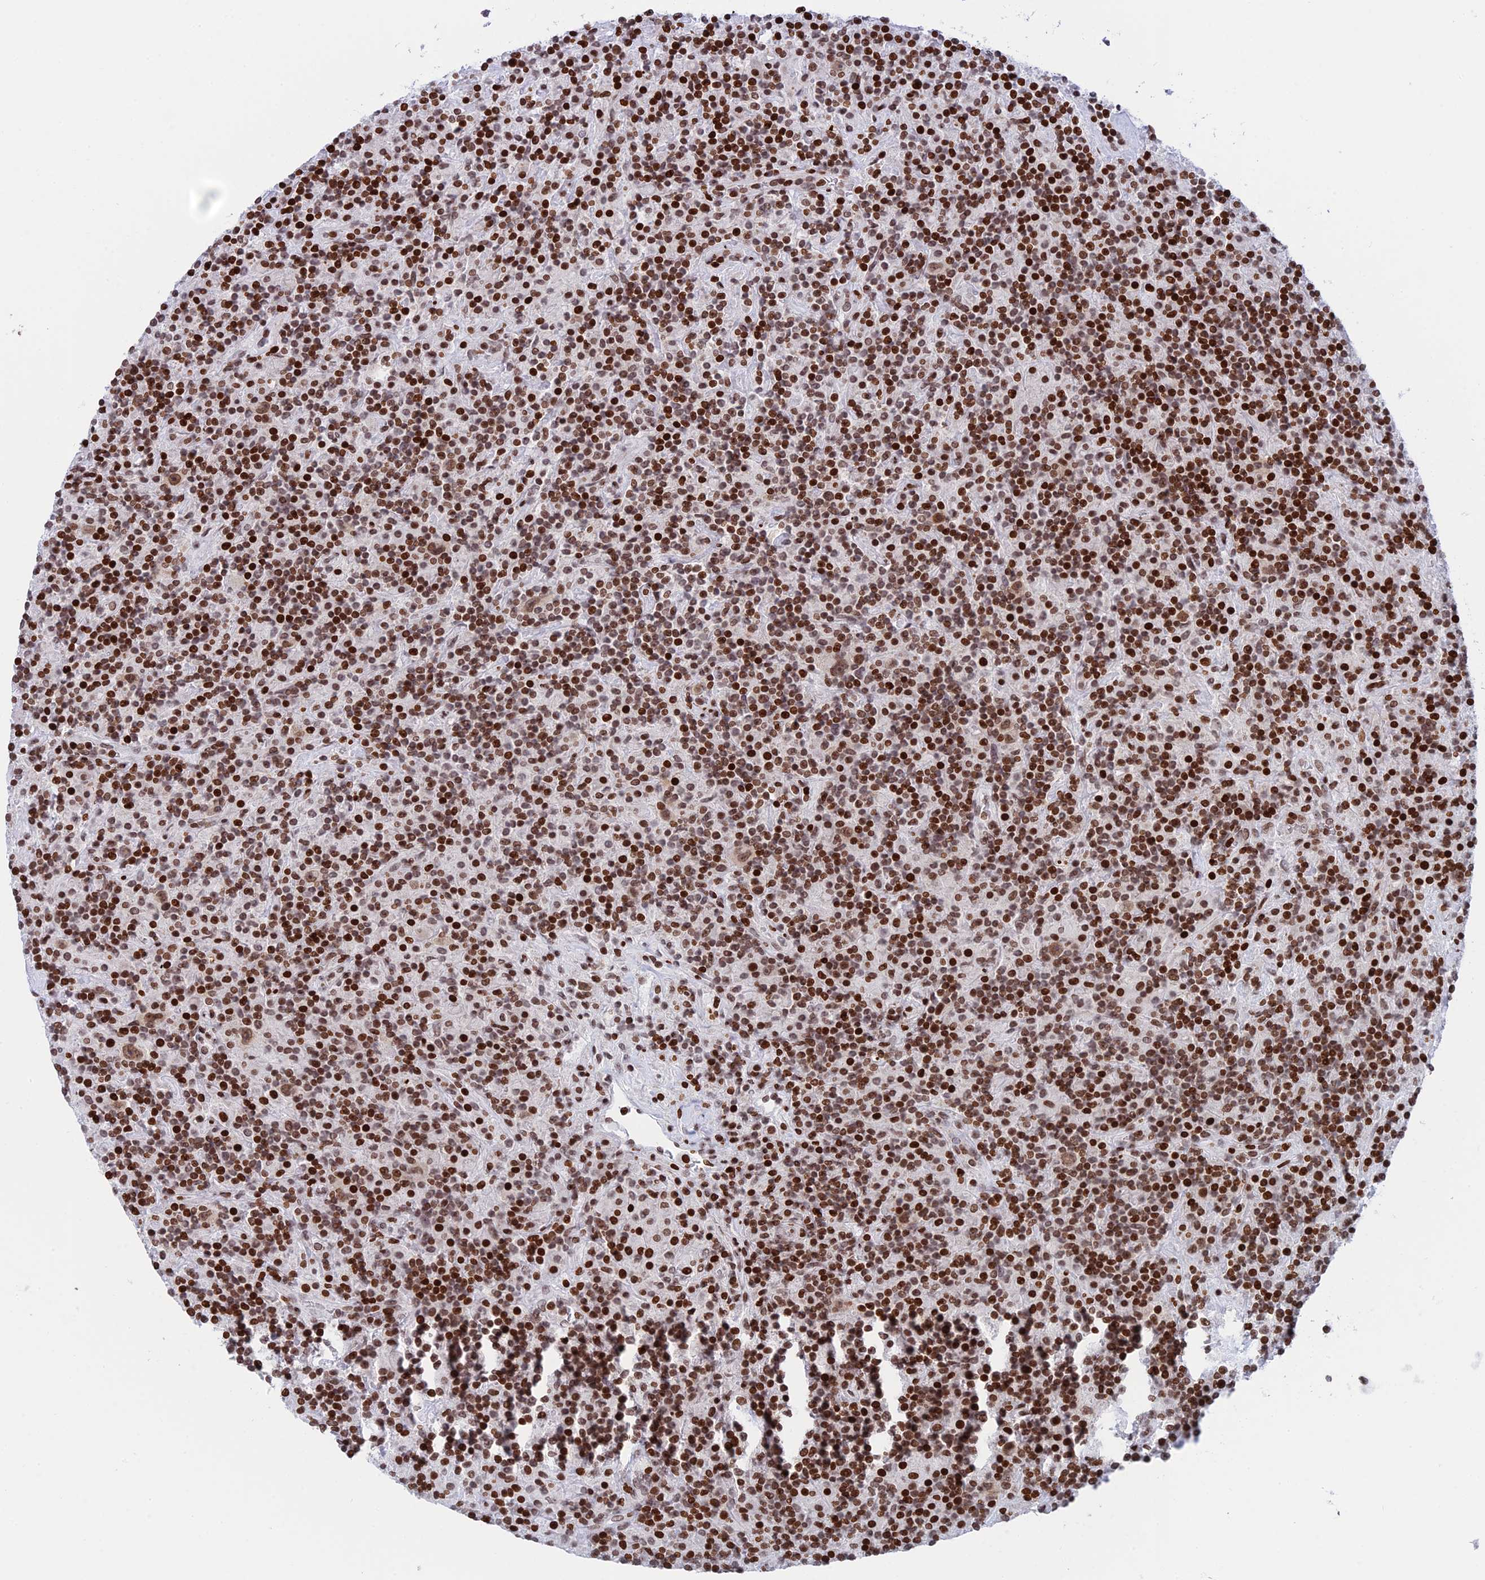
{"staining": {"intensity": "moderate", "quantity": ">75%", "location": "nuclear"}, "tissue": "lymphoma", "cell_type": "Tumor cells", "image_type": "cancer", "snomed": [{"axis": "morphology", "description": "Hodgkin's disease, NOS"}, {"axis": "topography", "description": "Lymph node"}], "caption": "Protein expression analysis of human Hodgkin's disease reveals moderate nuclear expression in approximately >75% of tumor cells. The staining was performed using DAB to visualize the protein expression in brown, while the nuclei were stained in blue with hematoxylin (Magnification: 20x).", "gene": "RPAP1", "patient": {"sex": "male", "age": 70}}